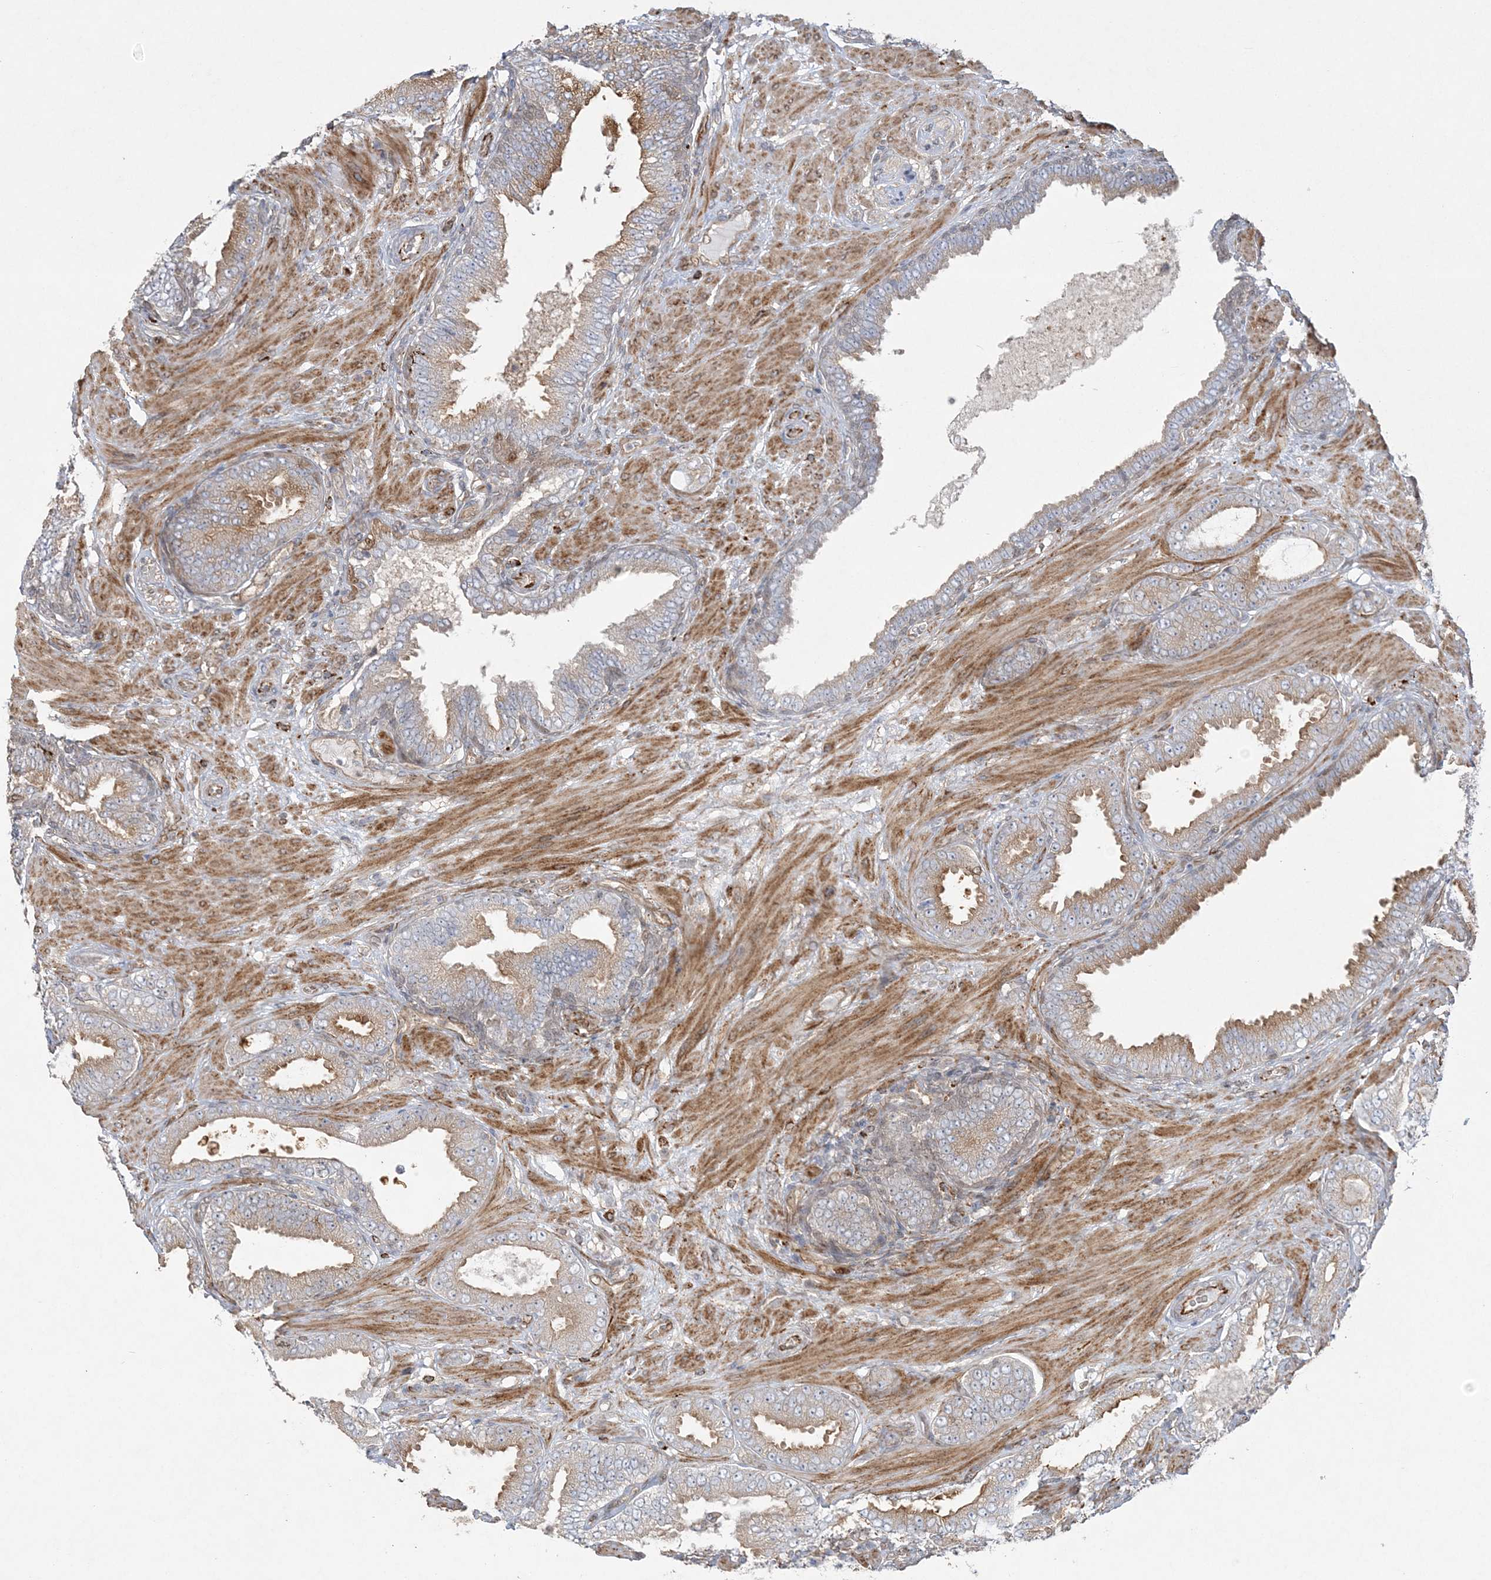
{"staining": {"intensity": "moderate", "quantity": ">75%", "location": "cytoplasmic/membranous"}, "tissue": "prostate cancer", "cell_type": "Tumor cells", "image_type": "cancer", "snomed": [{"axis": "morphology", "description": "Adenocarcinoma, Low grade"}, {"axis": "topography", "description": "Prostate"}], "caption": "Protein analysis of prostate cancer tissue reveals moderate cytoplasmic/membranous staining in about >75% of tumor cells.", "gene": "INPP1", "patient": {"sex": "male", "age": 63}}